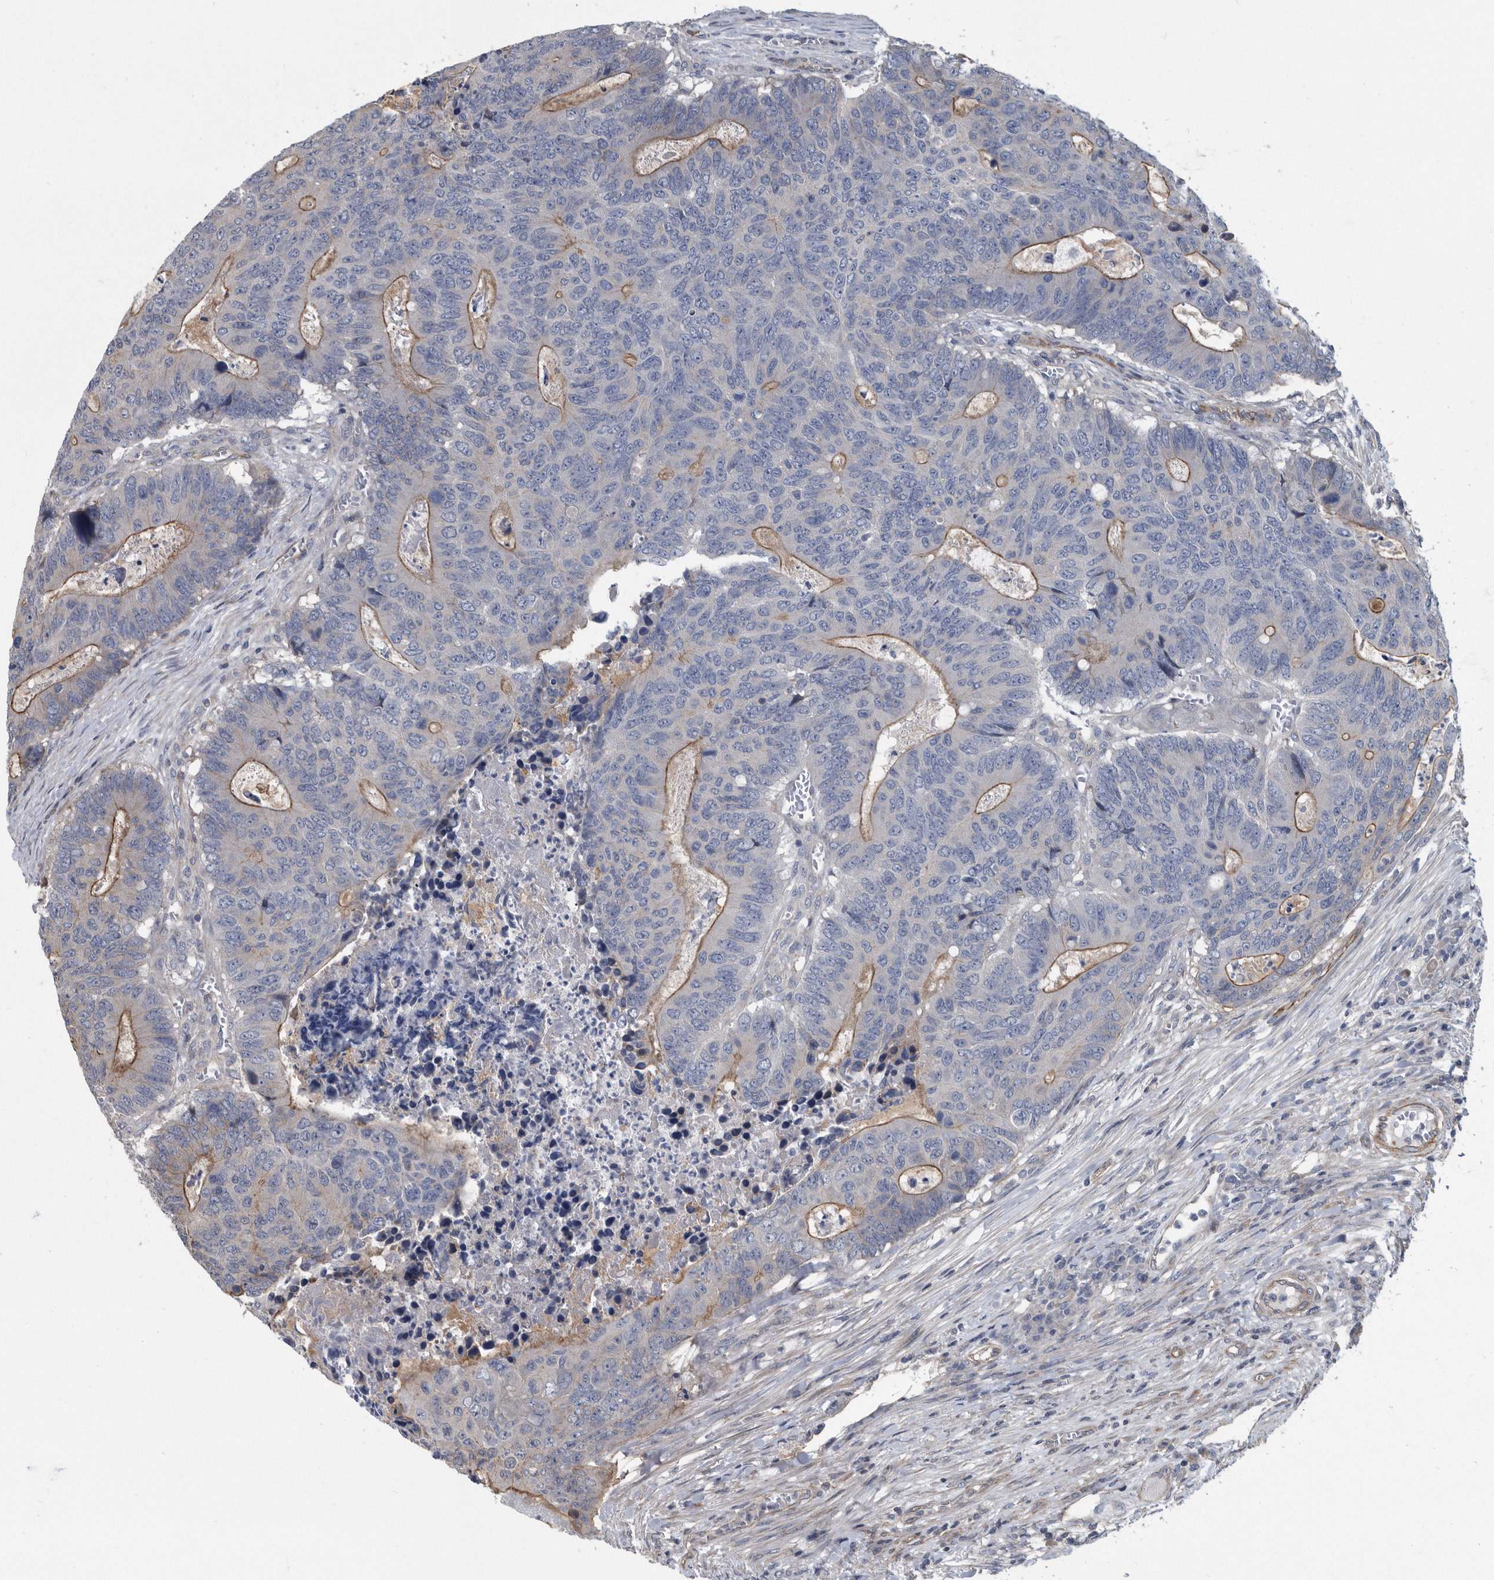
{"staining": {"intensity": "moderate", "quantity": "<25%", "location": "cytoplasmic/membranous"}, "tissue": "colorectal cancer", "cell_type": "Tumor cells", "image_type": "cancer", "snomed": [{"axis": "morphology", "description": "Adenocarcinoma, NOS"}, {"axis": "topography", "description": "Colon"}], "caption": "The immunohistochemical stain labels moderate cytoplasmic/membranous expression in tumor cells of colorectal cancer (adenocarcinoma) tissue.", "gene": "ARMCX1", "patient": {"sex": "male", "age": 87}}